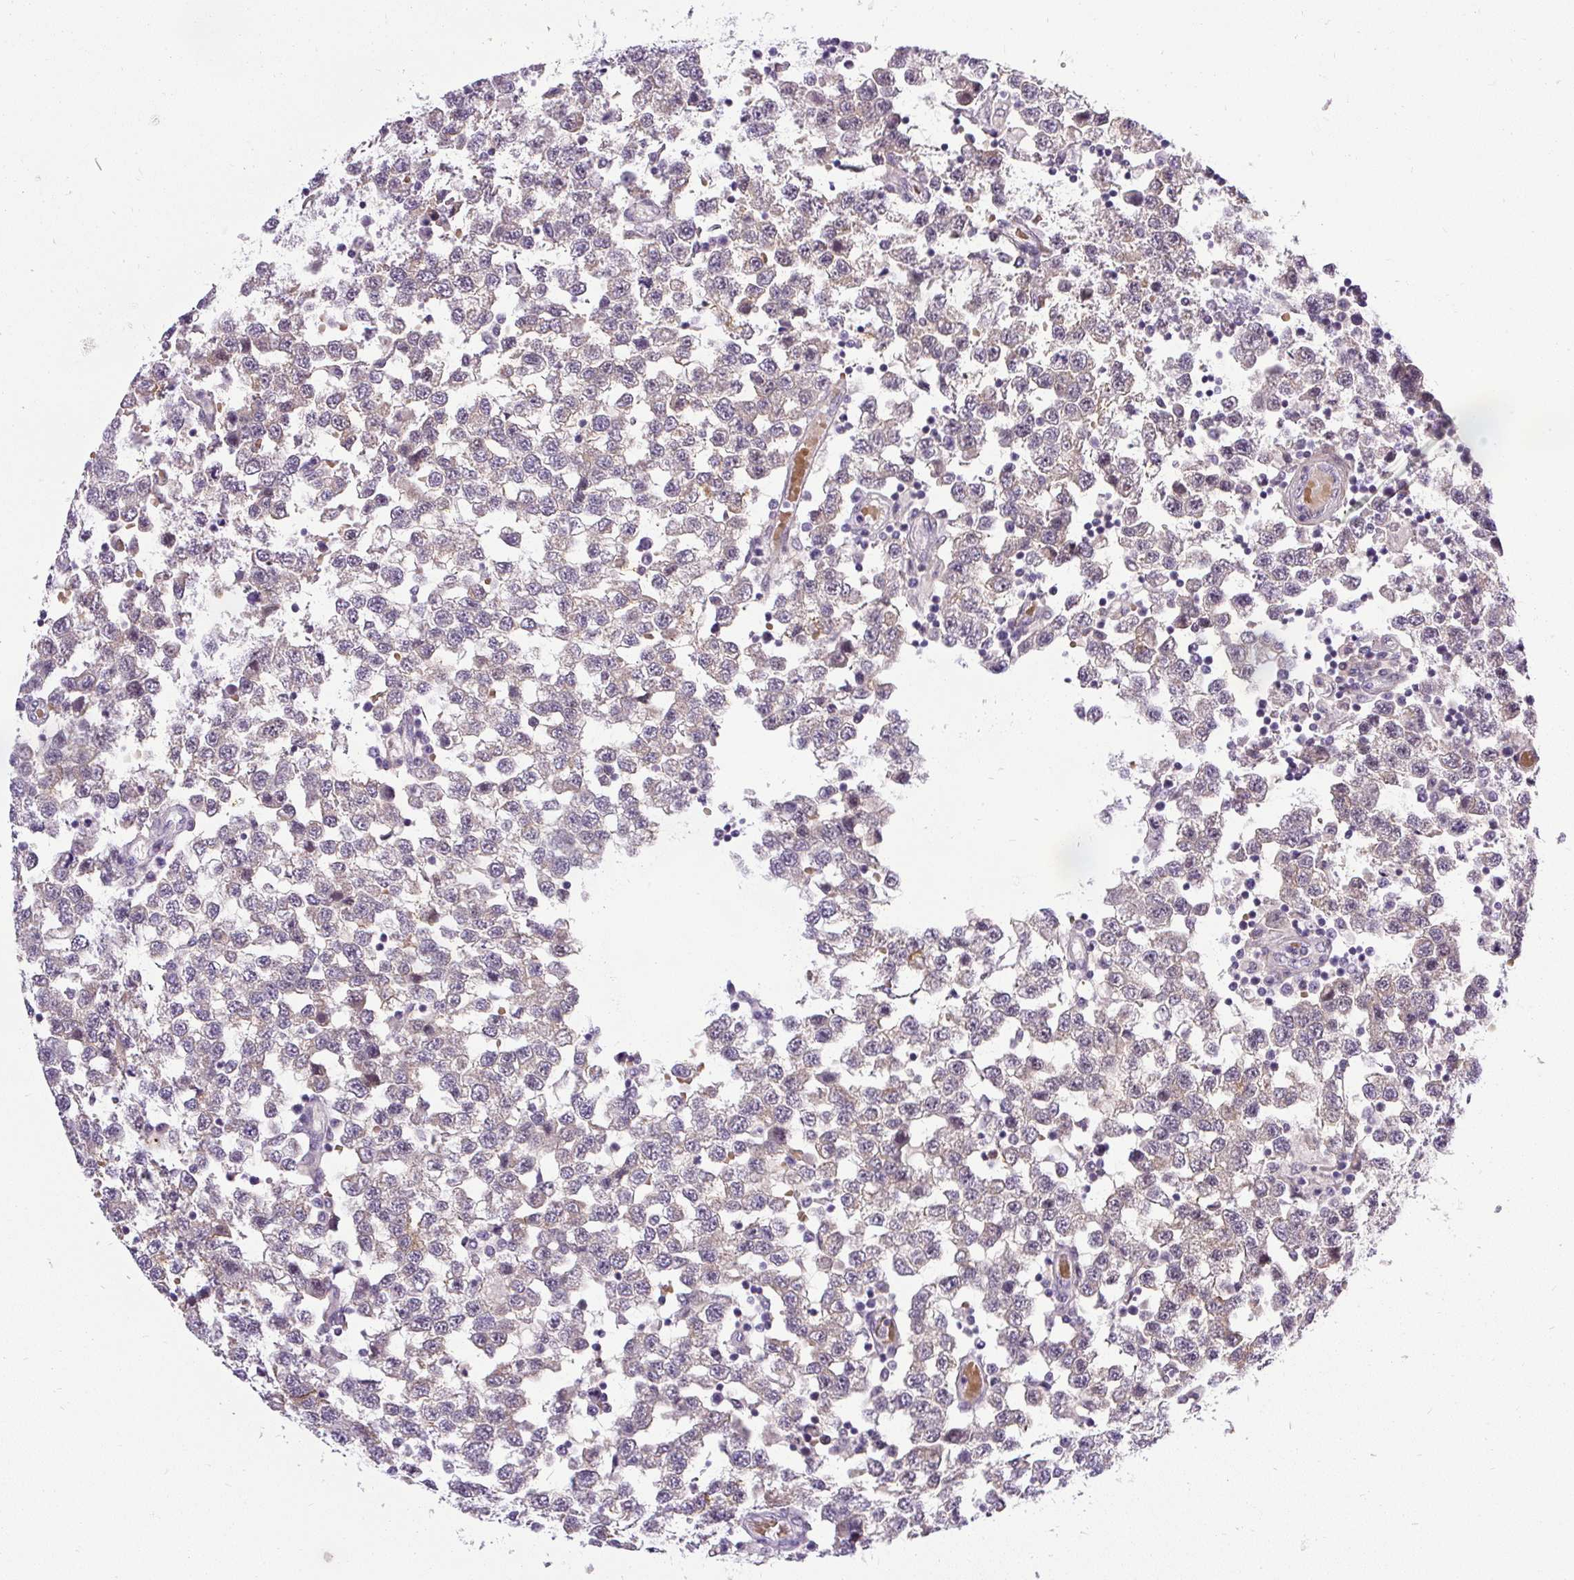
{"staining": {"intensity": "negative", "quantity": "none", "location": "none"}, "tissue": "testis cancer", "cell_type": "Tumor cells", "image_type": "cancer", "snomed": [{"axis": "morphology", "description": "Seminoma, NOS"}, {"axis": "topography", "description": "Testis"}], "caption": "High power microscopy micrograph of an immunohistochemistry (IHC) histopathology image of testis seminoma, revealing no significant staining in tumor cells. The staining was performed using DAB to visualize the protein expression in brown, while the nuclei were stained in blue with hematoxylin (Magnification: 20x).", "gene": "FAM117B", "patient": {"sex": "male", "age": 34}}